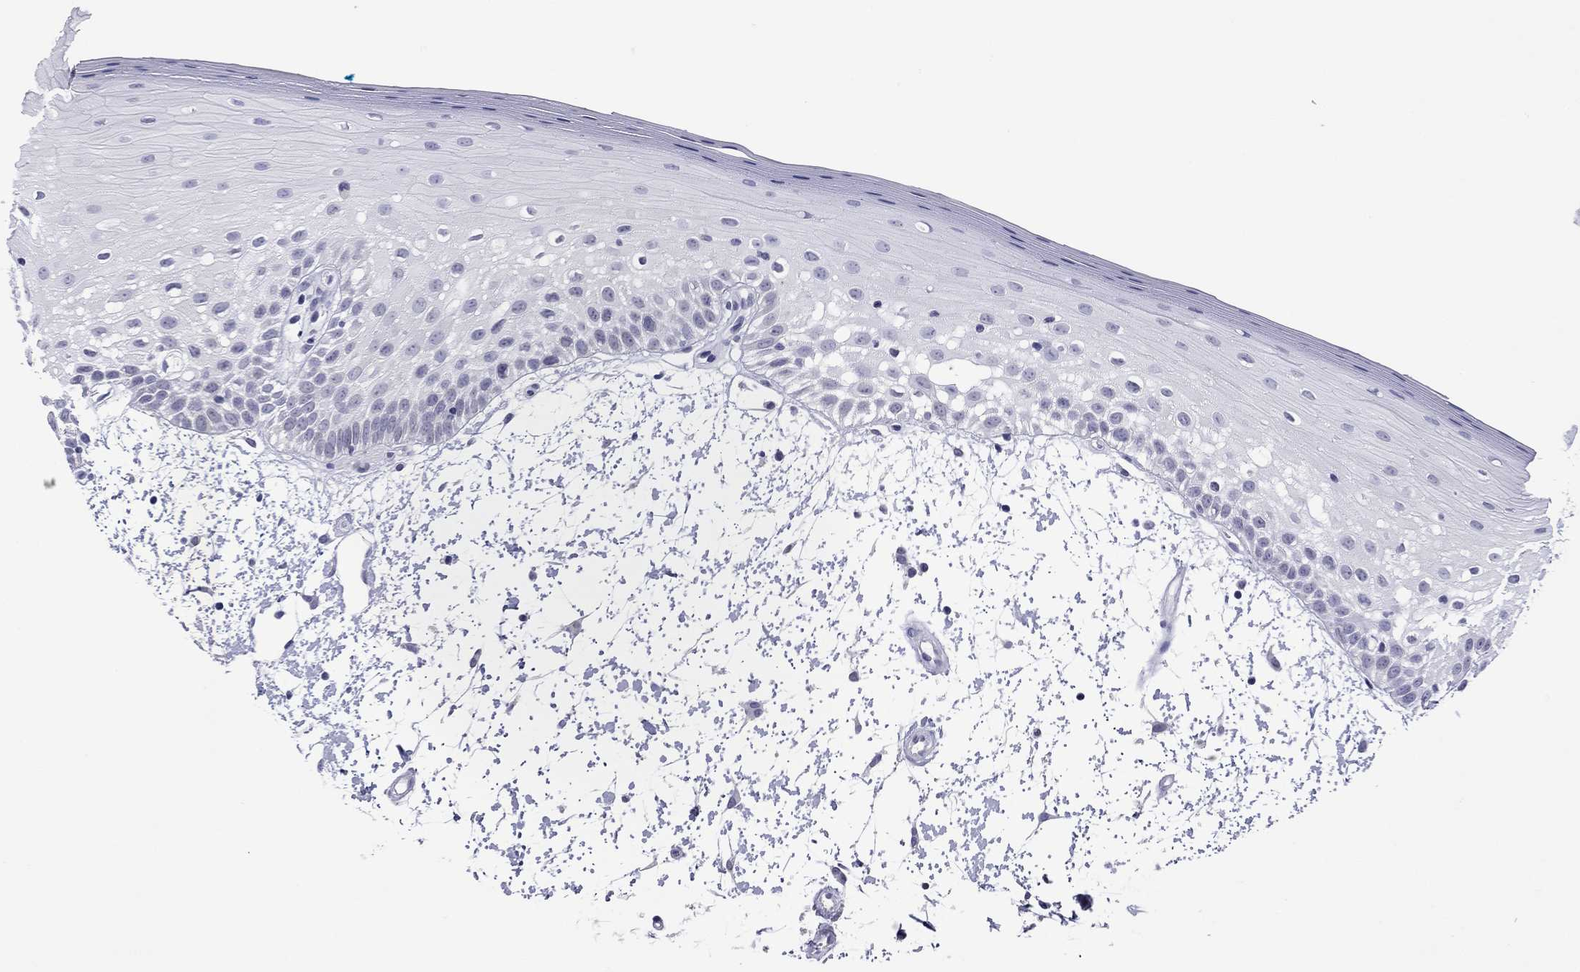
{"staining": {"intensity": "negative", "quantity": "none", "location": "none"}, "tissue": "oral mucosa", "cell_type": "Squamous epithelial cells", "image_type": "normal", "snomed": [{"axis": "morphology", "description": "Normal tissue, NOS"}, {"axis": "morphology", "description": "Squamous cell carcinoma, NOS"}, {"axis": "topography", "description": "Oral tissue"}, {"axis": "topography", "description": "Head-Neck"}], "caption": "The micrograph shows no staining of squamous epithelial cells in unremarkable oral mucosa. Nuclei are stained in blue.", "gene": "ARMC12", "patient": {"sex": "female", "age": 75}}